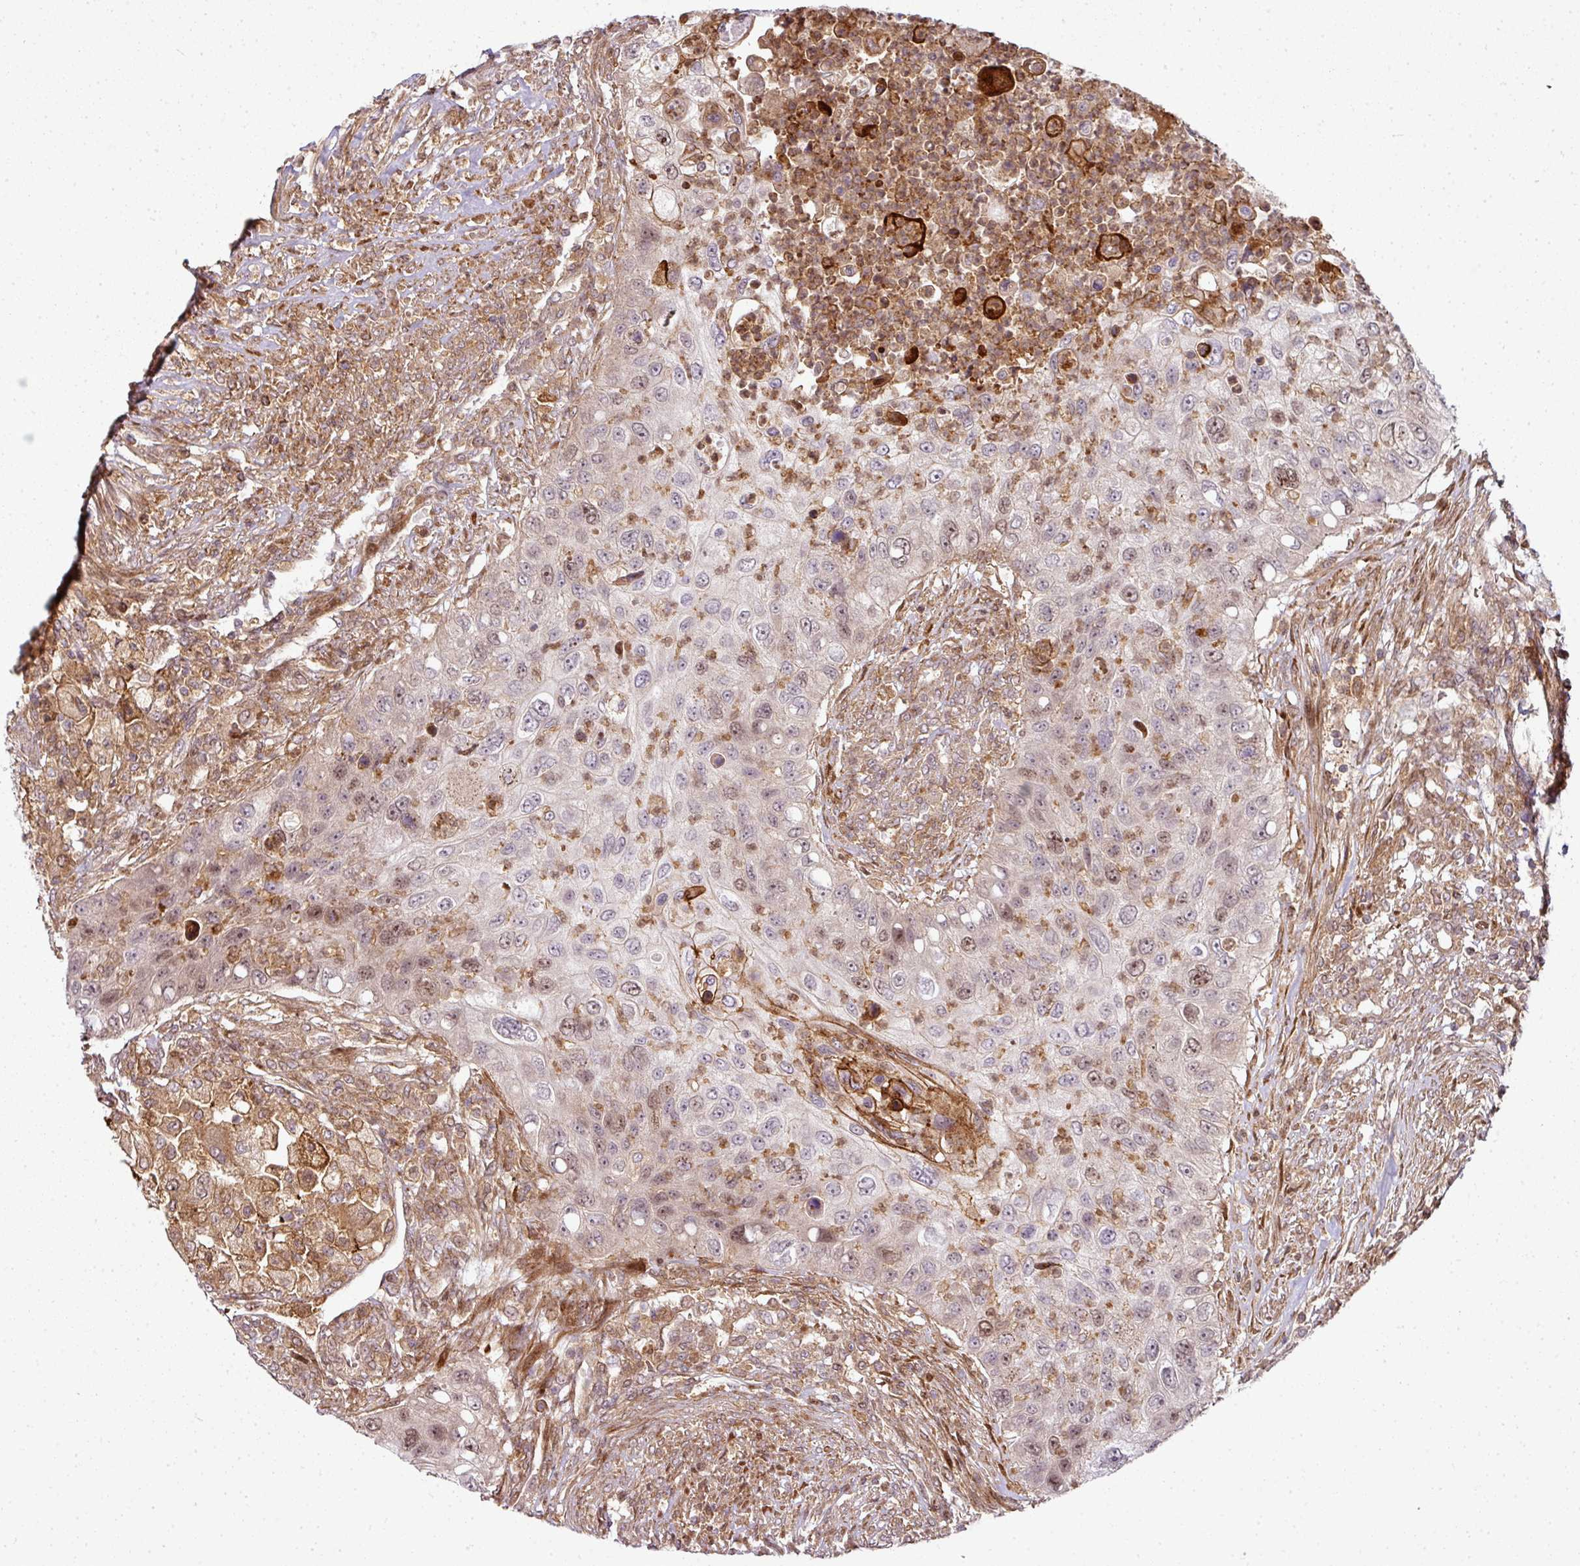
{"staining": {"intensity": "moderate", "quantity": "25%-75%", "location": "cytoplasmic/membranous,nuclear"}, "tissue": "urothelial cancer", "cell_type": "Tumor cells", "image_type": "cancer", "snomed": [{"axis": "morphology", "description": "Urothelial carcinoma, High grade"}, {"axis": "topography", "description": "Urinary bladder"}], "caption": "High-grade urothelial carcinoma stained with DAB IHC reveals medium levels of moderate cytoplasmic/membranous and nuclear positivity in approximately 25%-75% of tumor cells.", "gene": "ATAT1", "patient": {"sex": "female", "age": 60}}